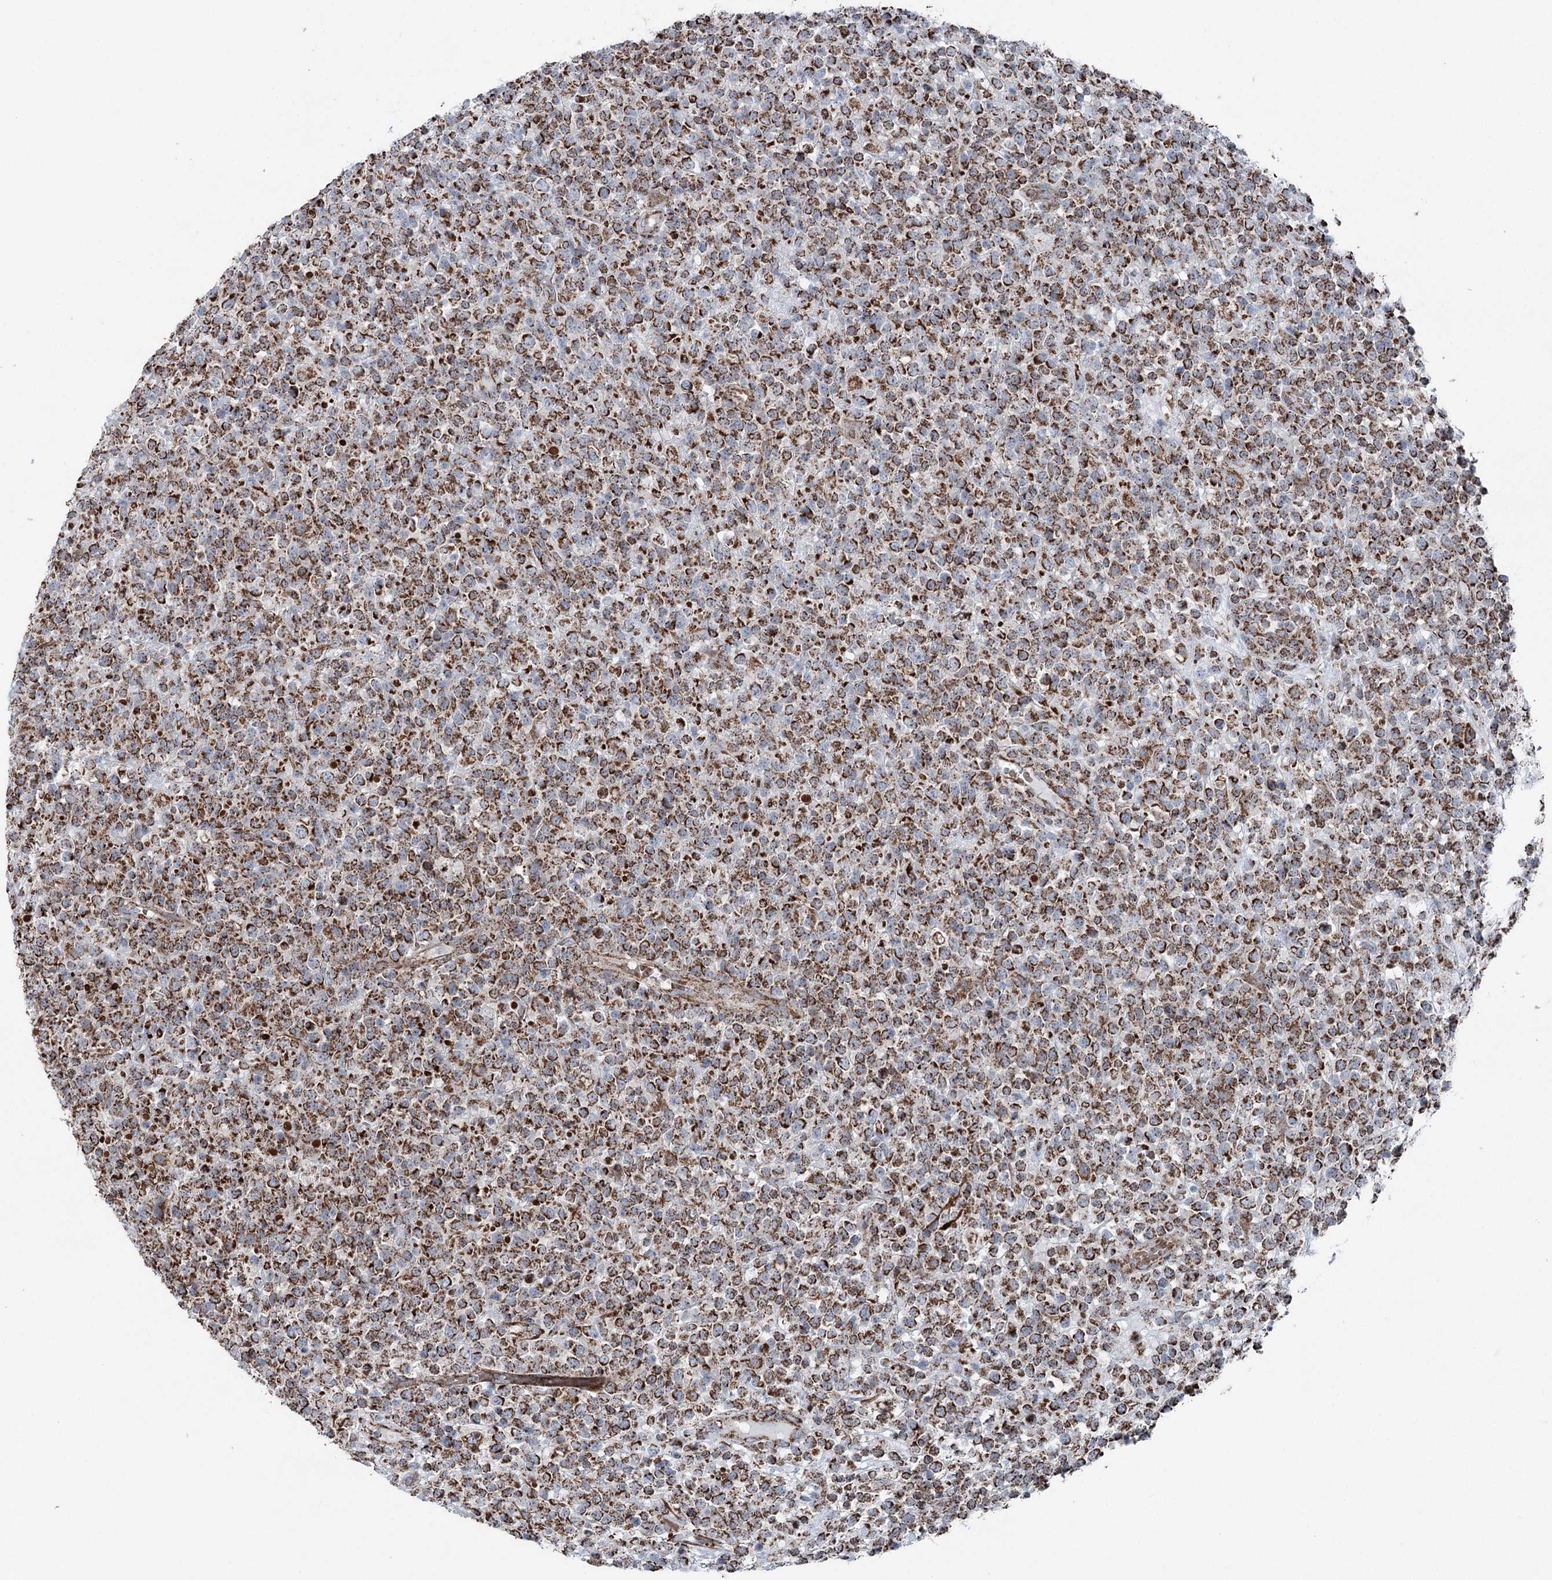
{"staining": {"intensity": "strong", "quantity": ">75%", "location": "cytoplasmic/membranous"}, "tissue": "lymphoma", "cell_type": "Tumor cells", "image_type": "cancer", "snomed": [{"axis": "morphology", "description": "Malignant lymphoma, non-Hodgkin's type, High grade"}, {"axis": "topography", "description": "Colon"}], "caption": "DAB immunohistochemical staining of human lymphoma demonstrates strong cytoplasmic/membranous protein positivity in approximately >75% of tumor cells.", "gene": "UCN3", "patient": {"sex": "female", "age": 53}}